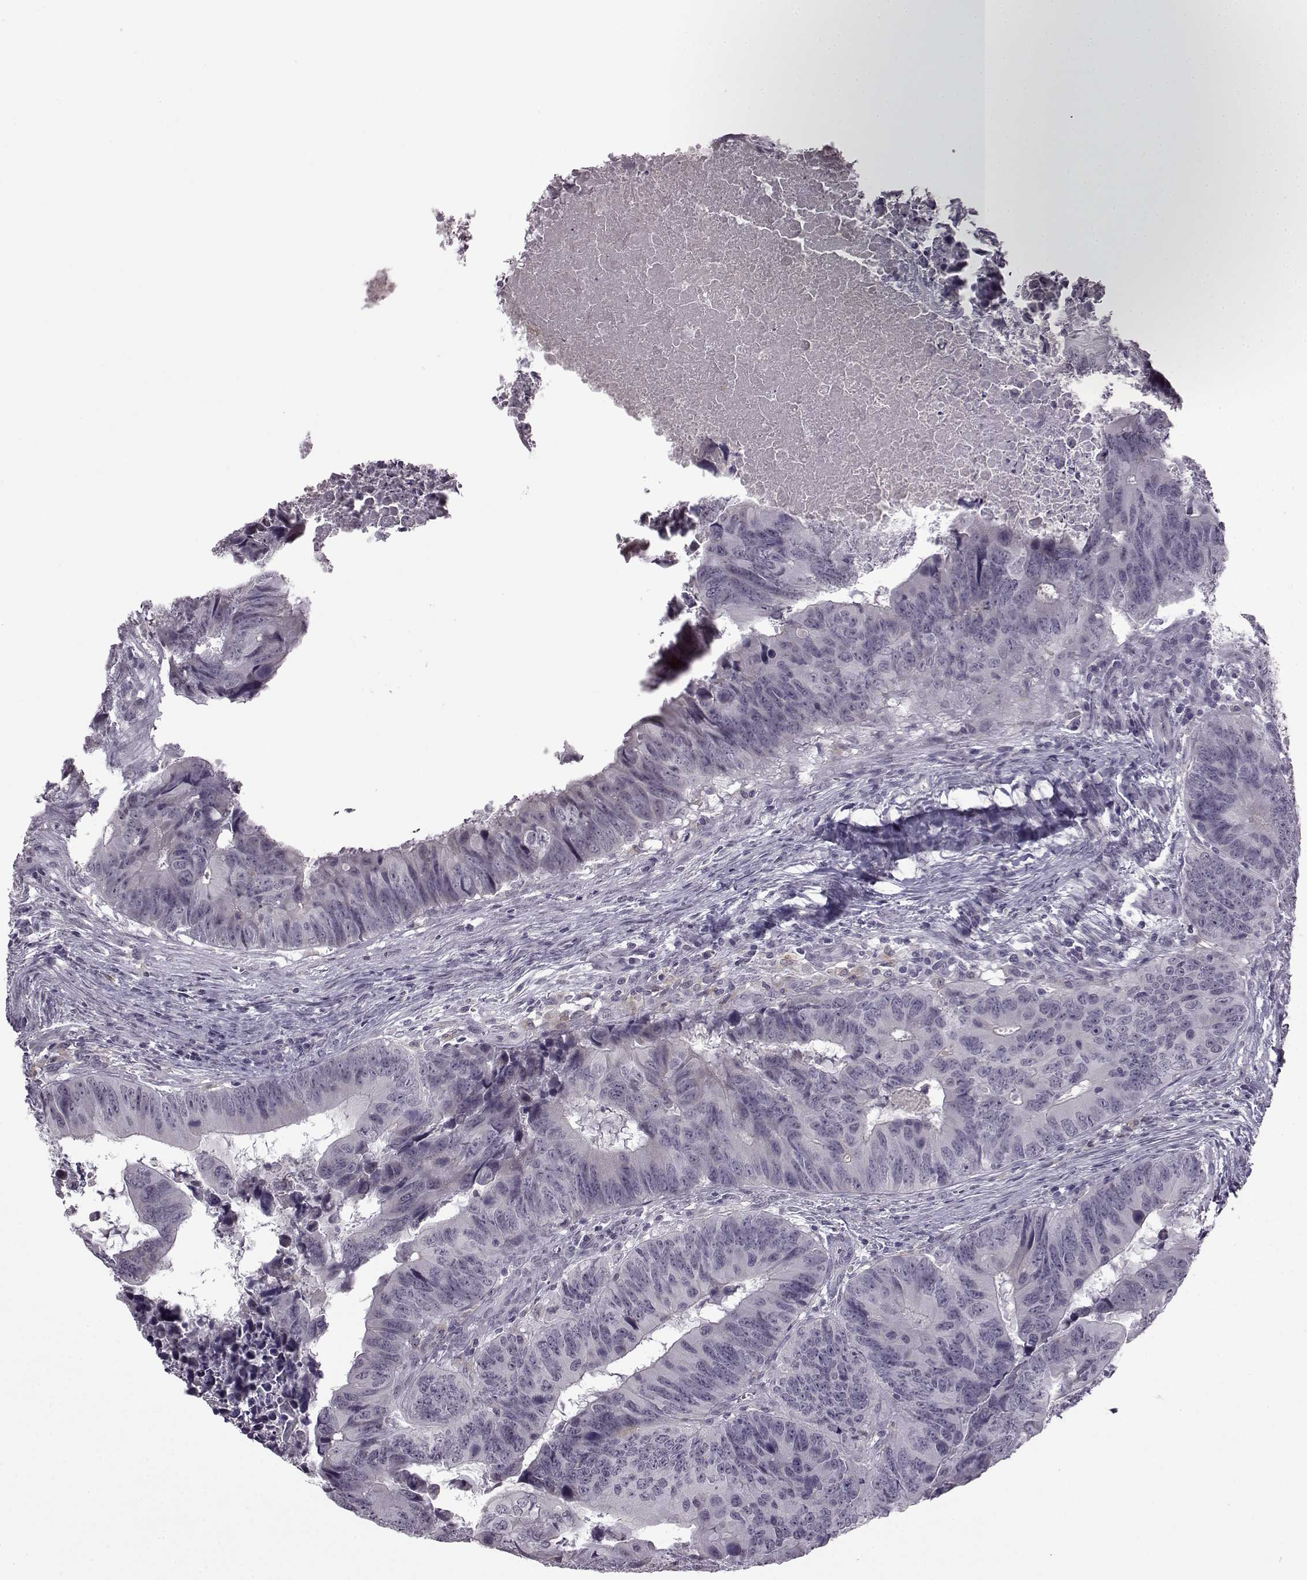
{"staining": {"intensity": "negative", "quantity": "none", "location": "none"}, "tissue": "colorectal cancer", "cell_type": "Tumor cells", "image_type": "cancer", "snomed": [{"axis": "morphology", "description": "Adenocarcinoma, NOS"}, {"axis": "topography", "description": "Colon"}], "caption": "The image displays no staining of tumor cells in colorectal cancer (adenocarcinoma). (DAB (3,3'-diaminobenzidine) immunohistochemistry, high magnification).", "gene": "SLC28A2", "patient": {"sex": "female", "age": 82}}